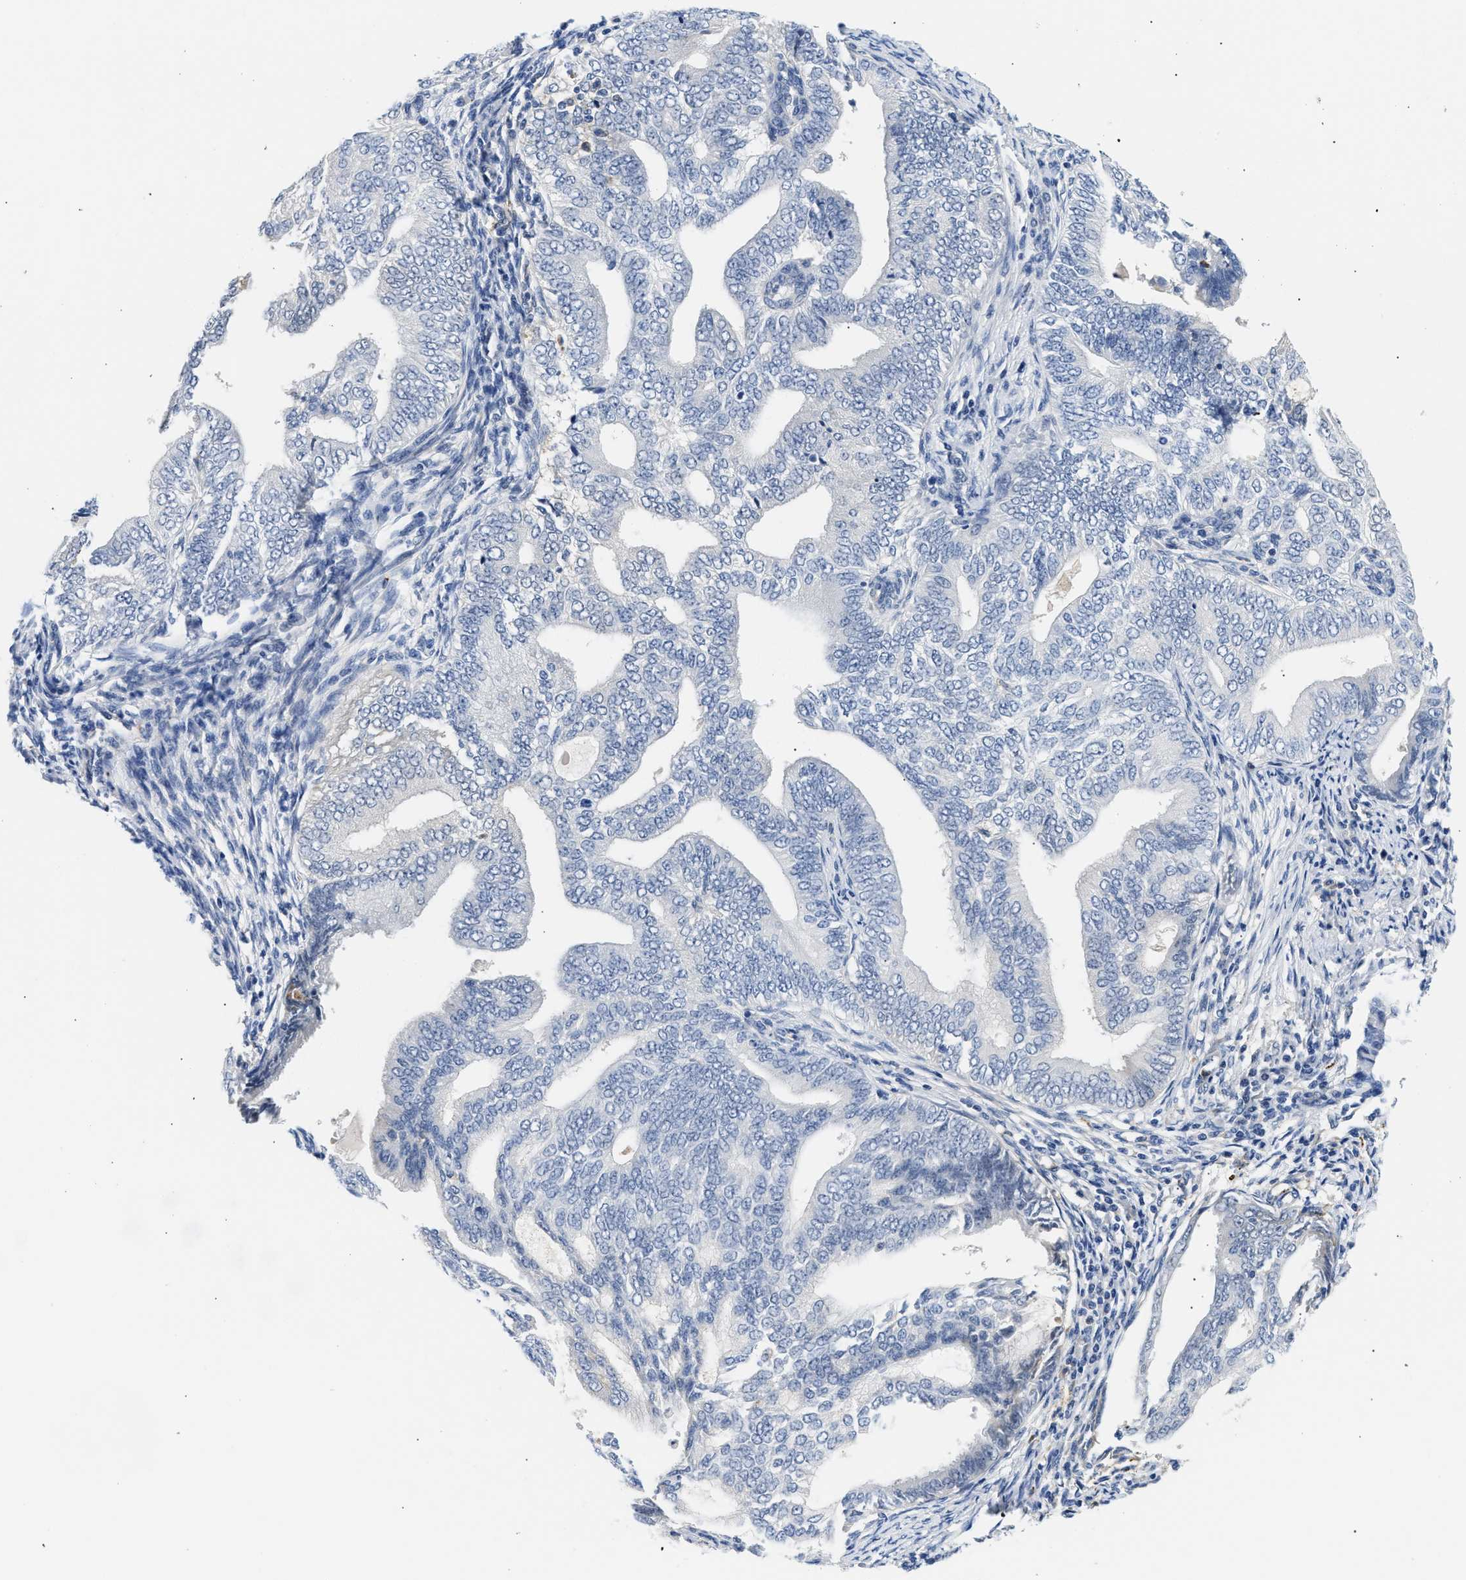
{"staining": {"intensity": "negative", "quantity": "none", "location": "none"}, "tissue": "endometrial cancer", "cell_type": "Tumor cells", "image_type": "cancer", "snomed": [{"axis": "morphology", "description": "Adenocarcinoma, NOS"}, {"axis": "topography", "description": "Endometrium"}], "caption": "An image of human endometrial cancer is negative for staining in tumor cells. (DAB (3,3'-diaminobenzidine) immunohistochemistry (IHC), high magnification).", "gene": "PPM1L", "patient": {"sex": "female", "age": 58}}